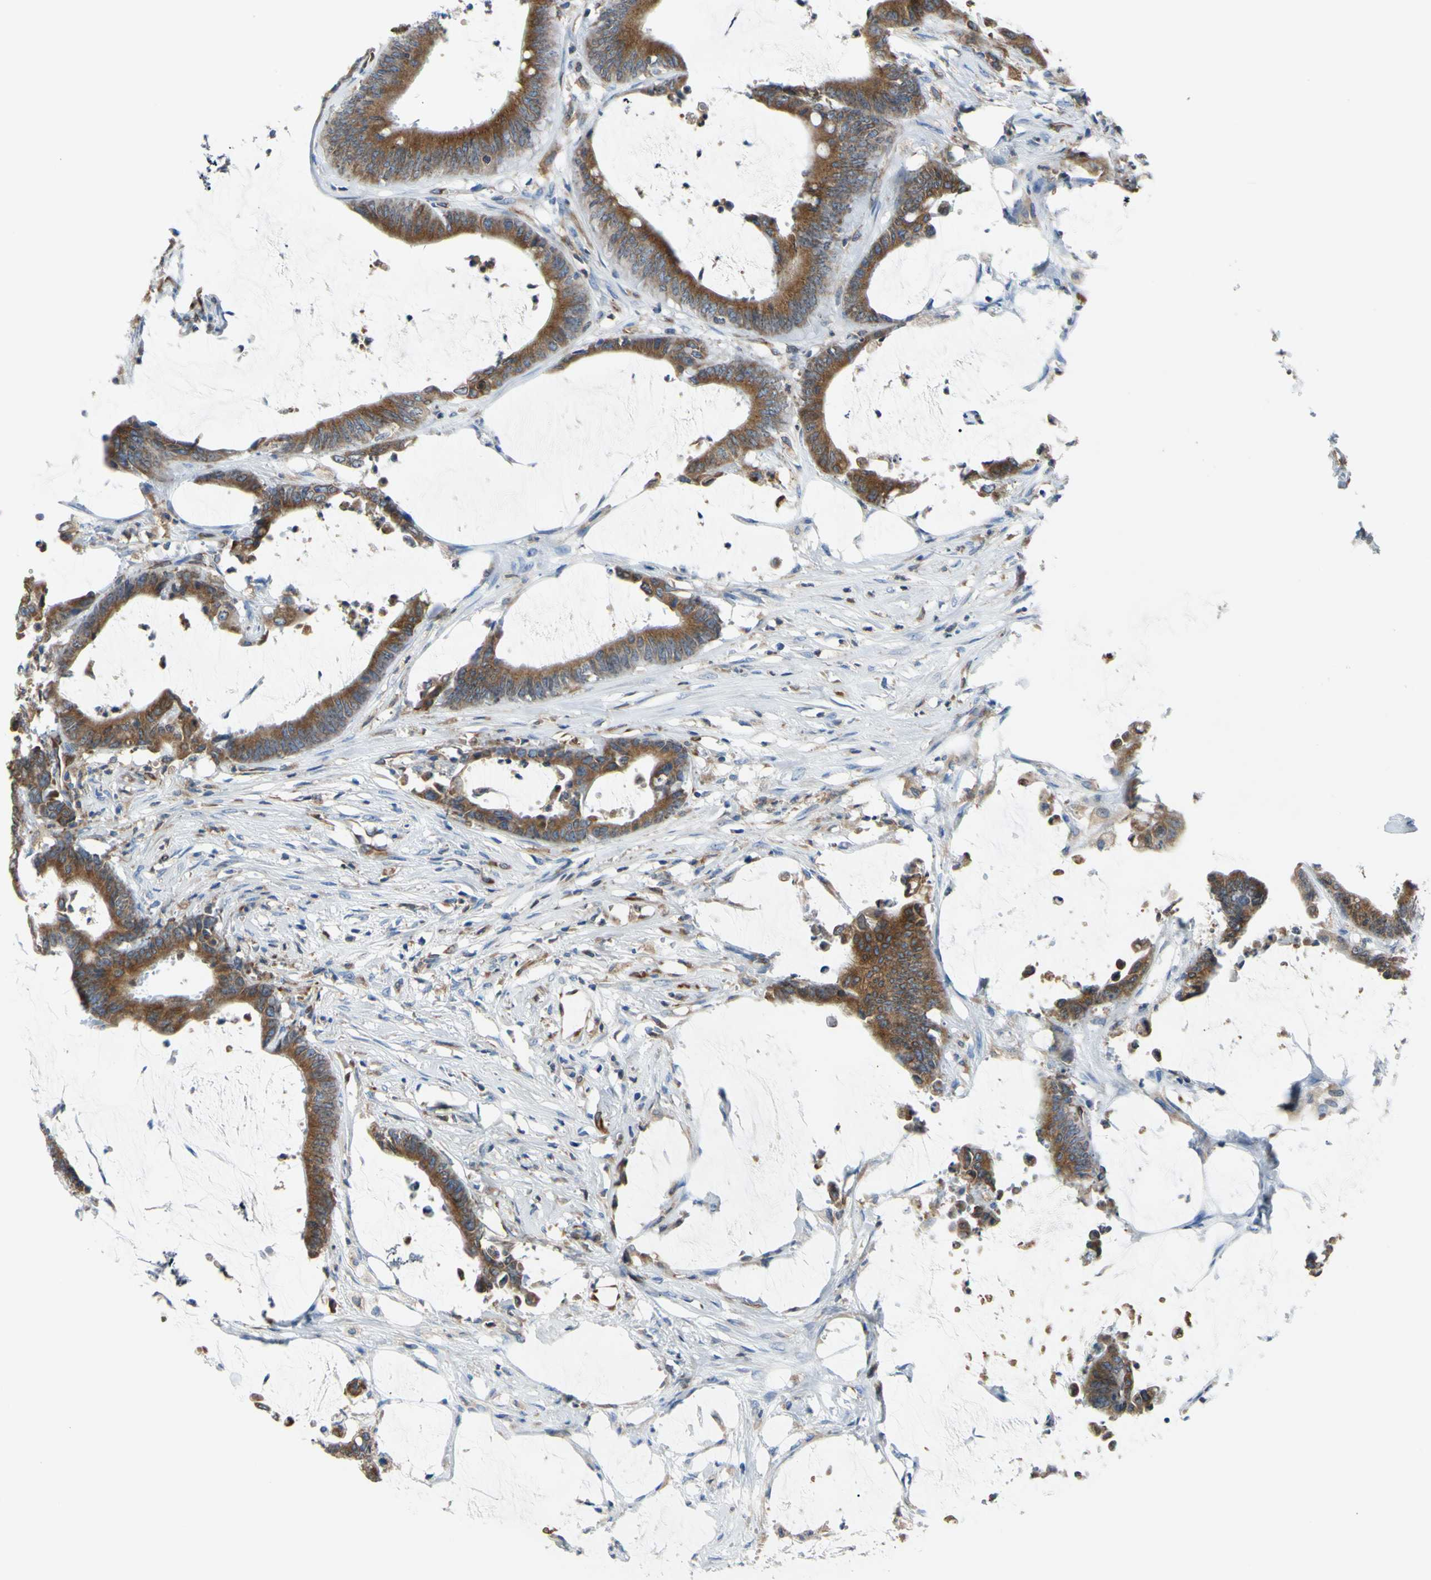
{"staining": {"intensity": "moderate", "quantity": ">75%", "location": "cytoplasmic/membranous"}, "tissue": "colorectal cancer", "cell_type": "Tumor cells", "image_type": "cancer", "snomed": [{"axis": "morphology", "description": "Adenocarcinoma, NOS"}, {"axis": "topography", "description": "Rectum"}], "caption": "Colorectal adenocarcinoma stained with DAB (3,3'-diaminobenzidine) IHC shows medium levels of moderate cytoplasmic/membranous positivity in approximately >75% of tumor cells.", "gene": "MGST2", "patient": {"sex": "female", "age": 66}}